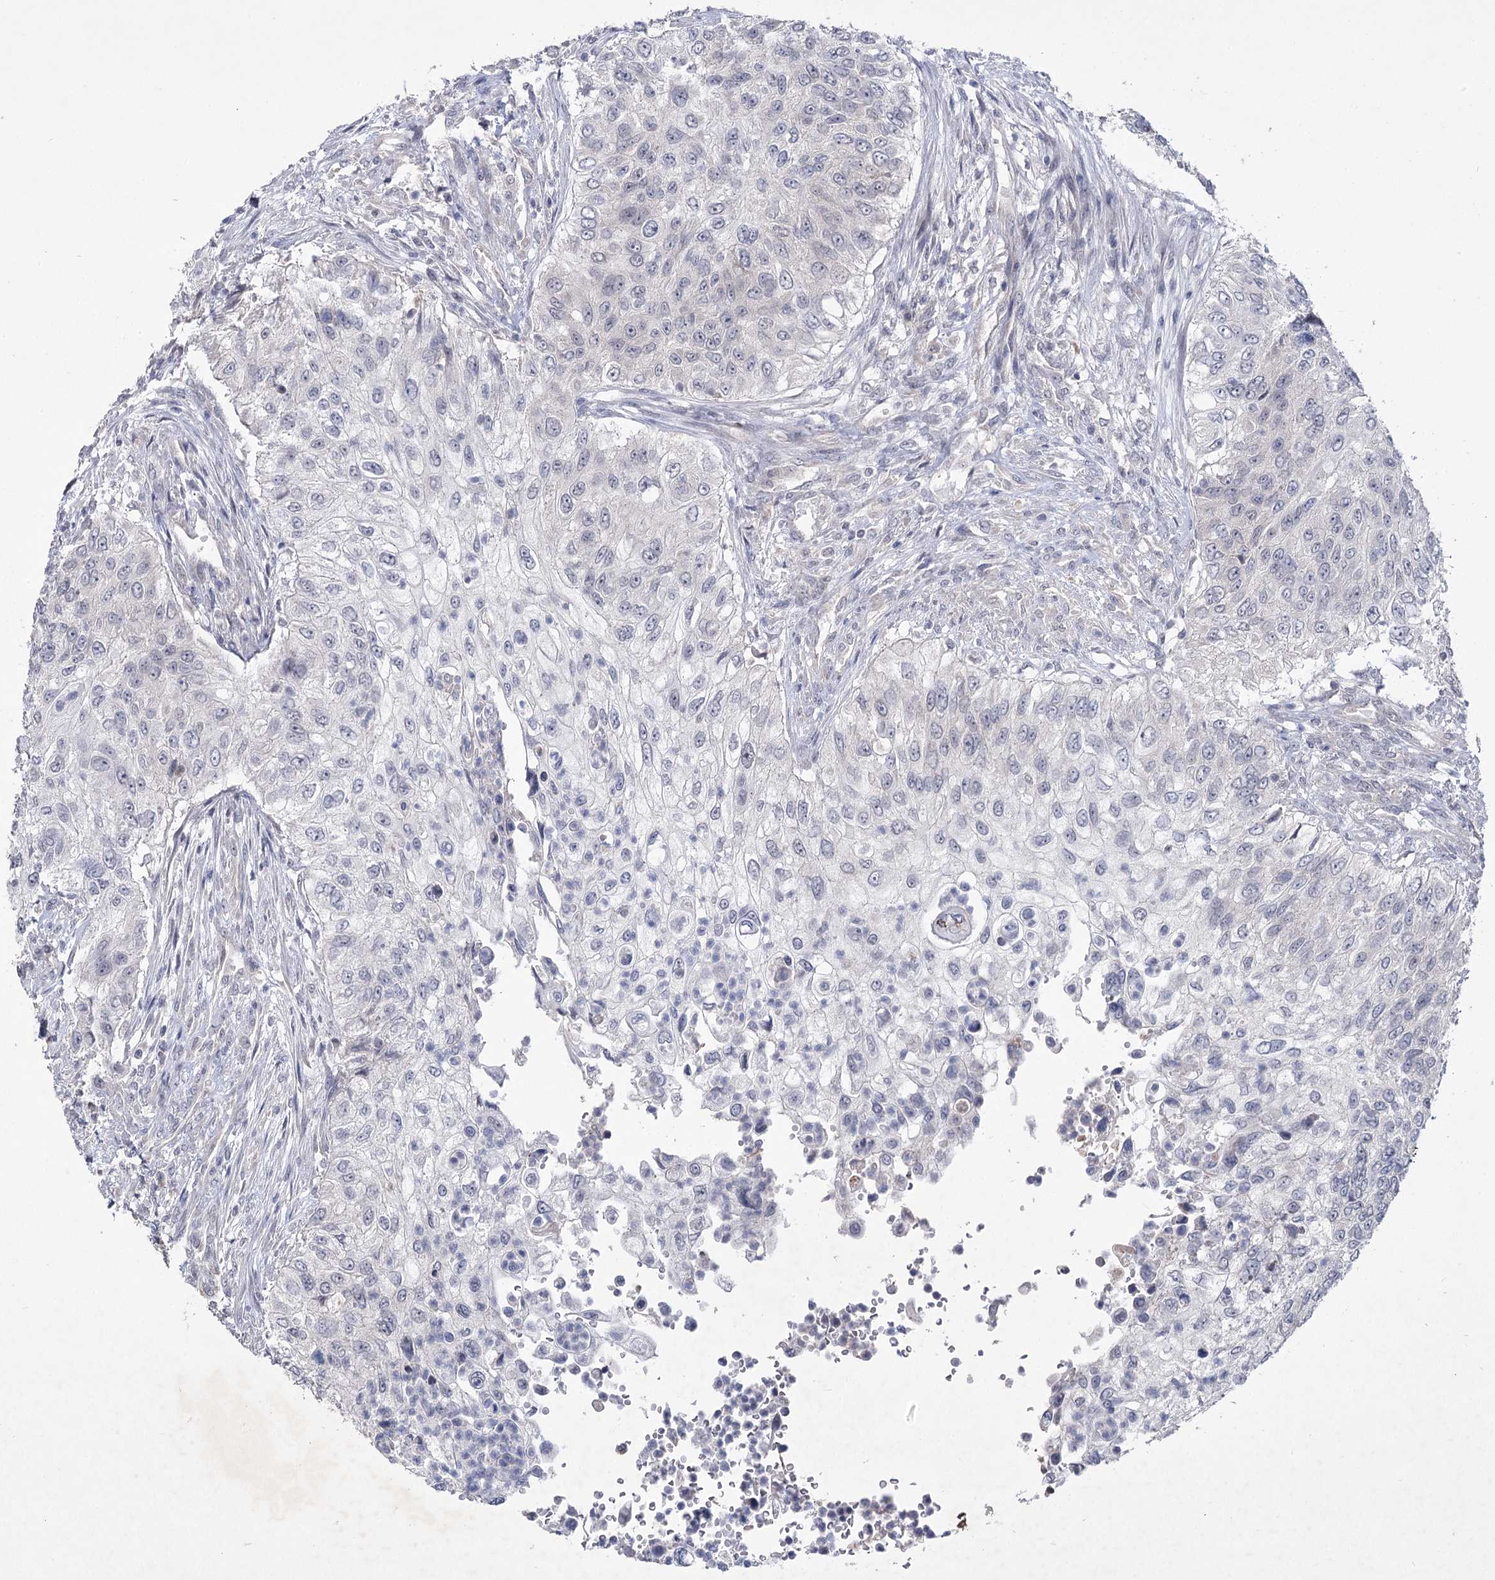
{"staining": {"intensity": "negative", "quantity": "none", "location": "none"}, "tissue": "urothelial cancer", "cell_type": "Tumor cells", "image_type": "cancer", "snomed": [{"axis": "morphology", "description": "Urothelial carcinoma, High grade"}, {"axis": "topography", "description": "Urinary bladder"}], "caption": "DAB immunohistochemical staining of high-grade urothelial carcinoma displays no significant positivity in tumor cells.", "gene": "PHYHIPL", "patient": {"sex": "female", "age": 60}}